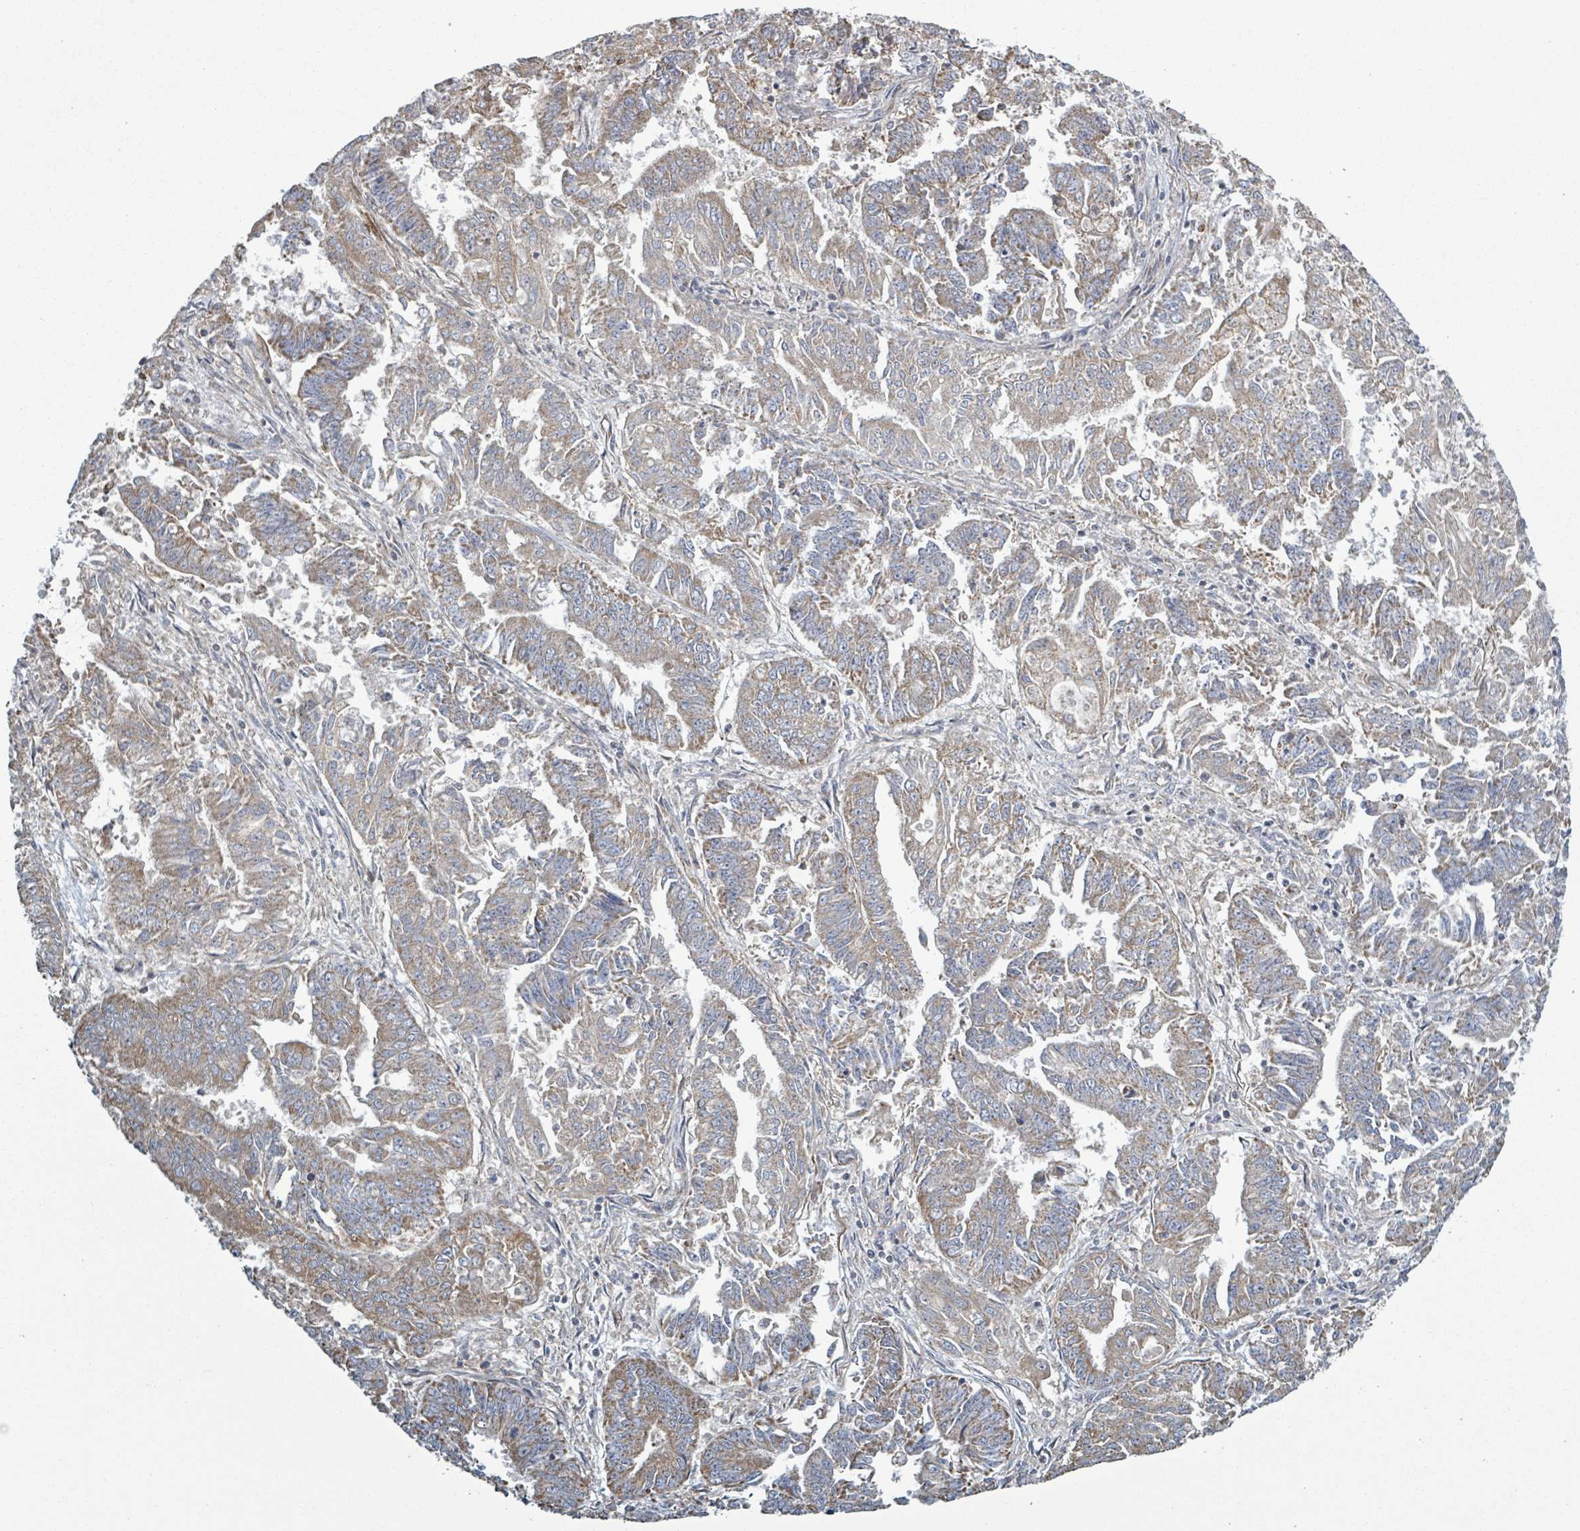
{"staining": {"intensity": "weak", "quantity": "25%-75%", "location": "cytoplasmic/membranous"}, "tissue": "endometrial cancer", "cell_type": "Tumor cells", "image_type": "cancer", "snomed": [{"axis": "morphology", "description": "Adenocarcinoma, NOS"}, {"axis": "topography", "description": "Endometrium"}], "caption": "Immunohistochemistry histopathology image of neoplastic tissue: endometrial adenocarcinoma stained using IHC displays low levels of weak protein expression localized specifically in the cytoplasmic/membranous of tumor cells, appearing as a cytoplasmic/membranous brown color.", "gene": "ADCK1", "patient": {"sex": "female", "age": 73}}